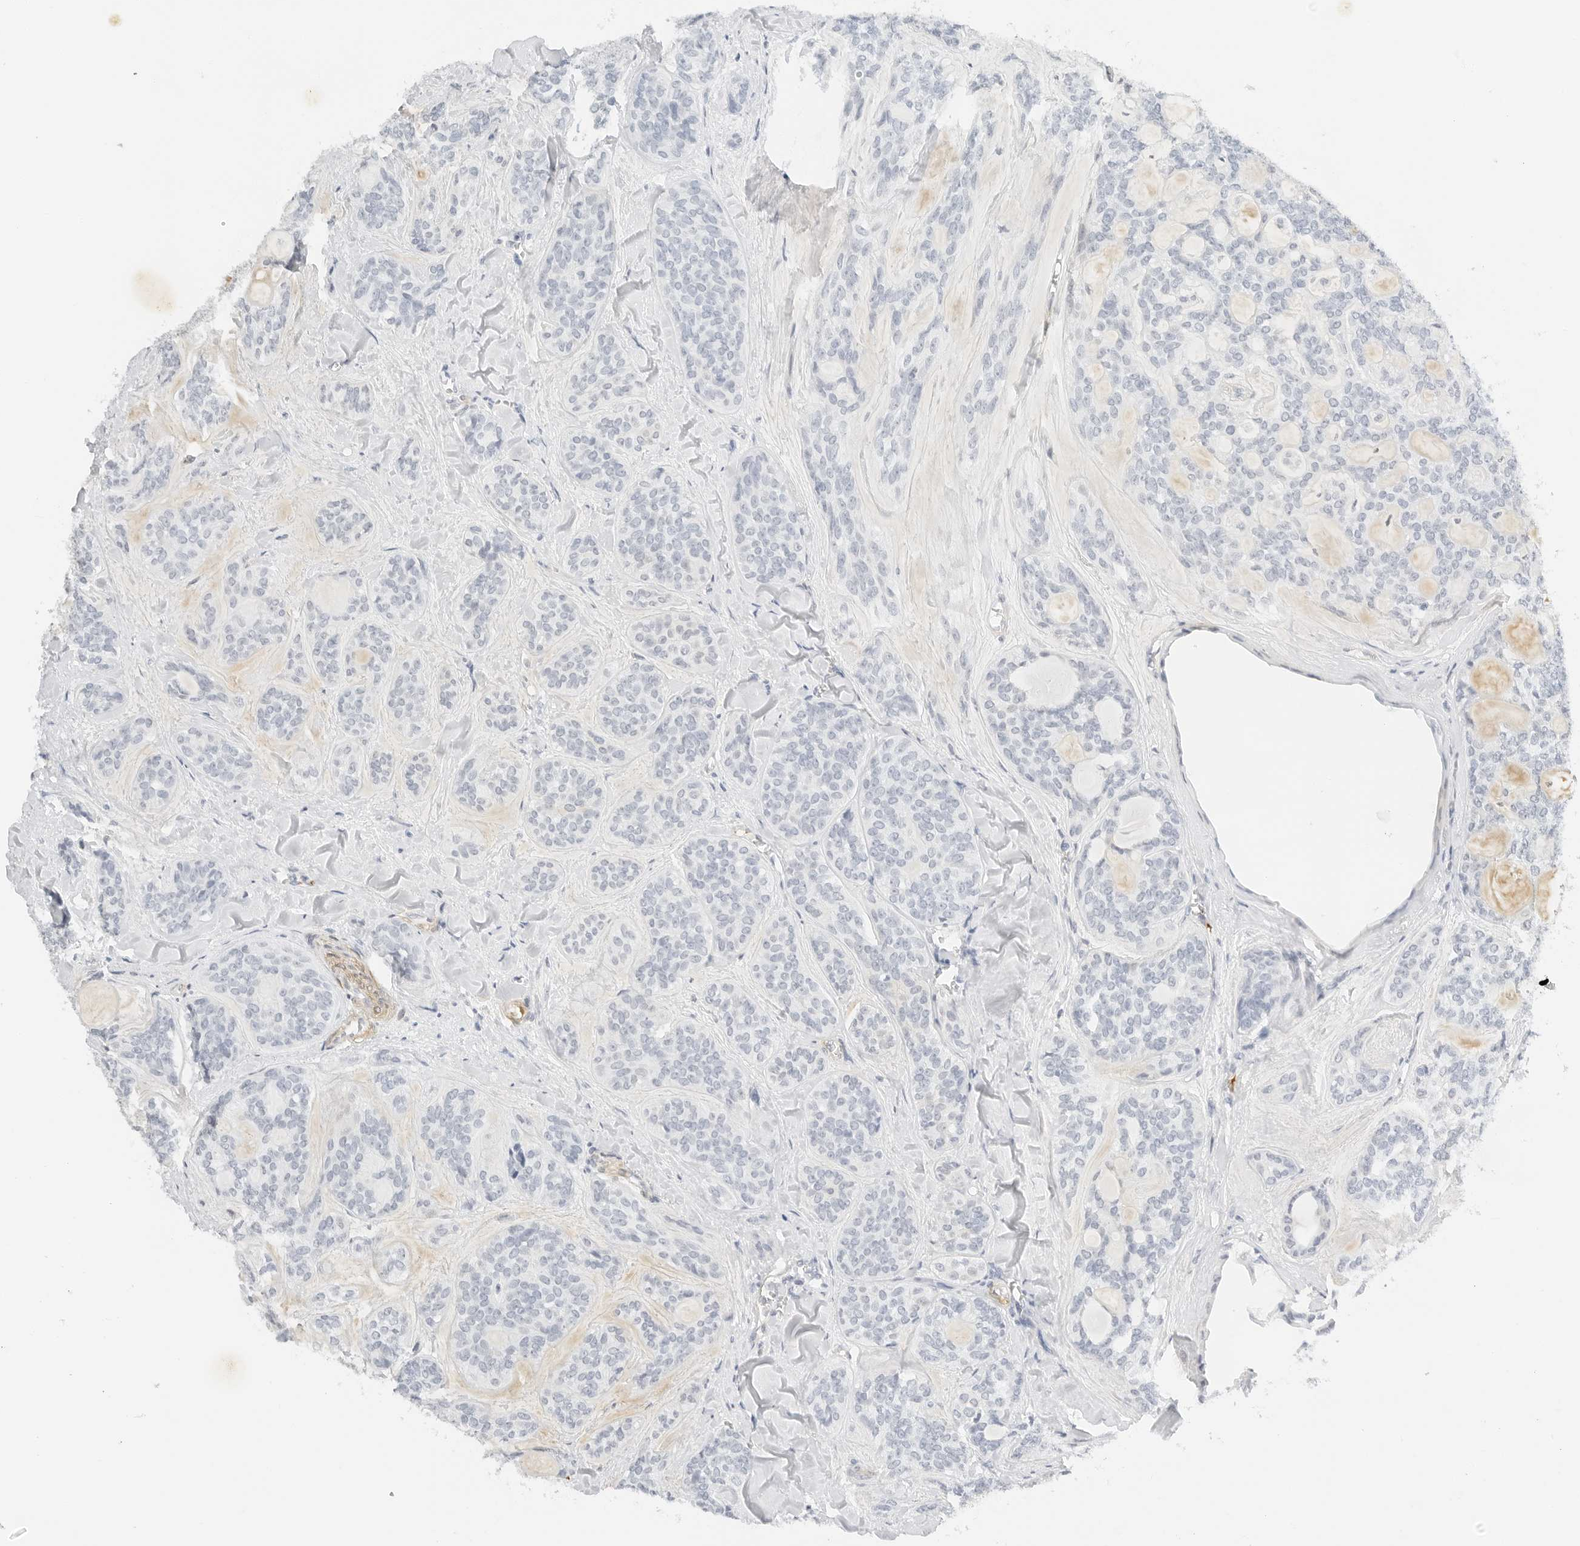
{"staining": {"intensity": "negative", "quantity": "none", "location": "none"}, "tissue": "head and neck cancer", "cell_type": "Tumor cells", "image_type": "cancer", "snomed": [{"axis": "morphology", "description": "Adenocarcinoma, NOS"}, {"axis": "topography", "description": "Head-Neck"}], "caption": "The micrograph exhibits no significant staining in tumor cells of adenocarcinoma (head and neck).", "gene": "PKDCC", "patient": {"sex": "male", "age": 66}}